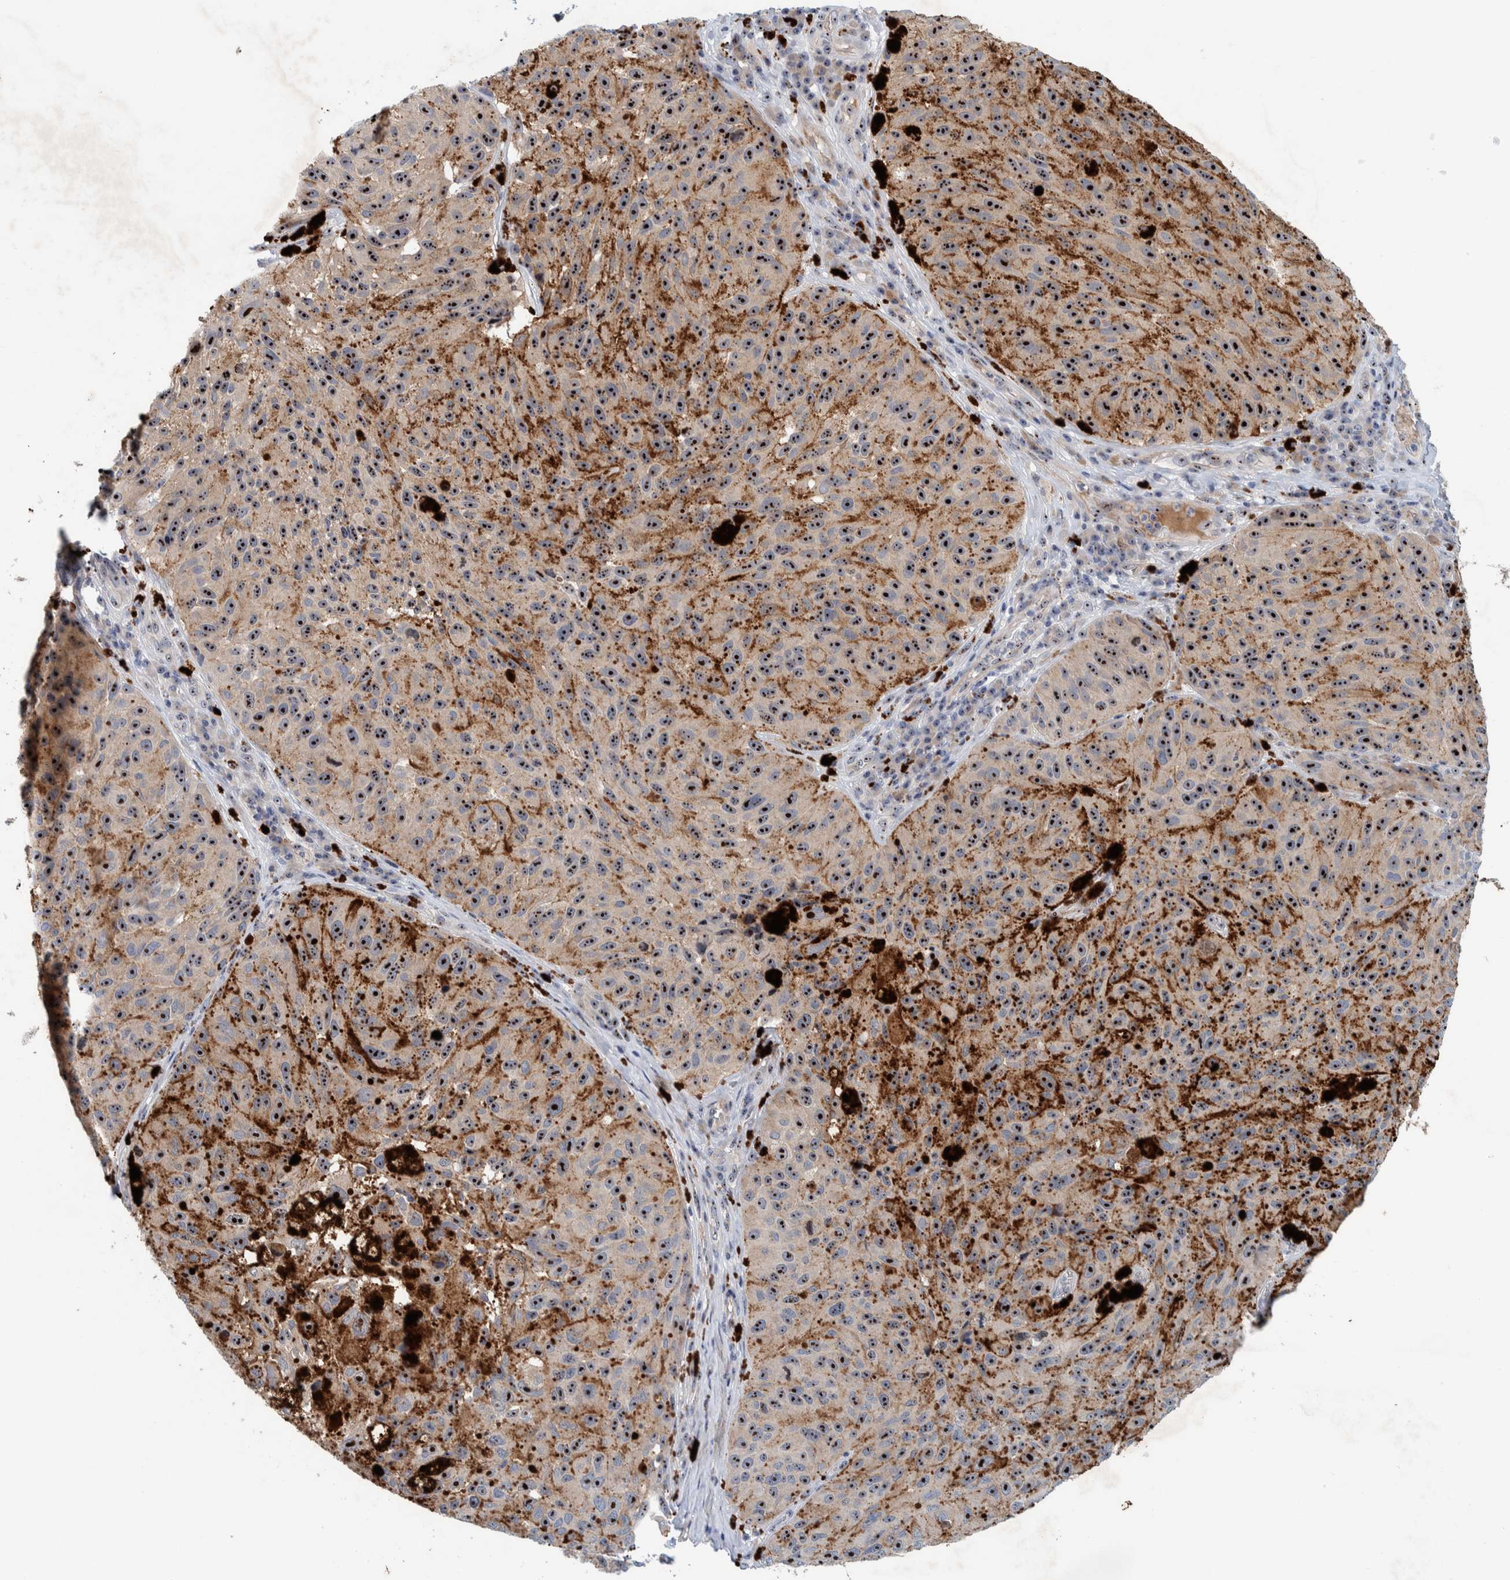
{"staining": {"intensity": "strong", "quantity": ">75%", "location": "nuclear"}, "tissue": "melanoma", "cell_type": "Tumor cells", "image_type": "cancer", "snomed": [{"axis": "morphology", "description": "Malignant melanoma, NOS"}, {"axis": "topography", "description": "Skin"}], "caption": "An IHC histopathology image of tumor tissue is shown. Protein staining in brown highlights strong nuclear positivity in melanoma within tumor cells. The staining was performed using DAB, with brown indicating positive protein expression. Nuclei are stained blue with hematoxylin.", "gene": "NOL11", "patient": {"sex": "female", "age": 73}}